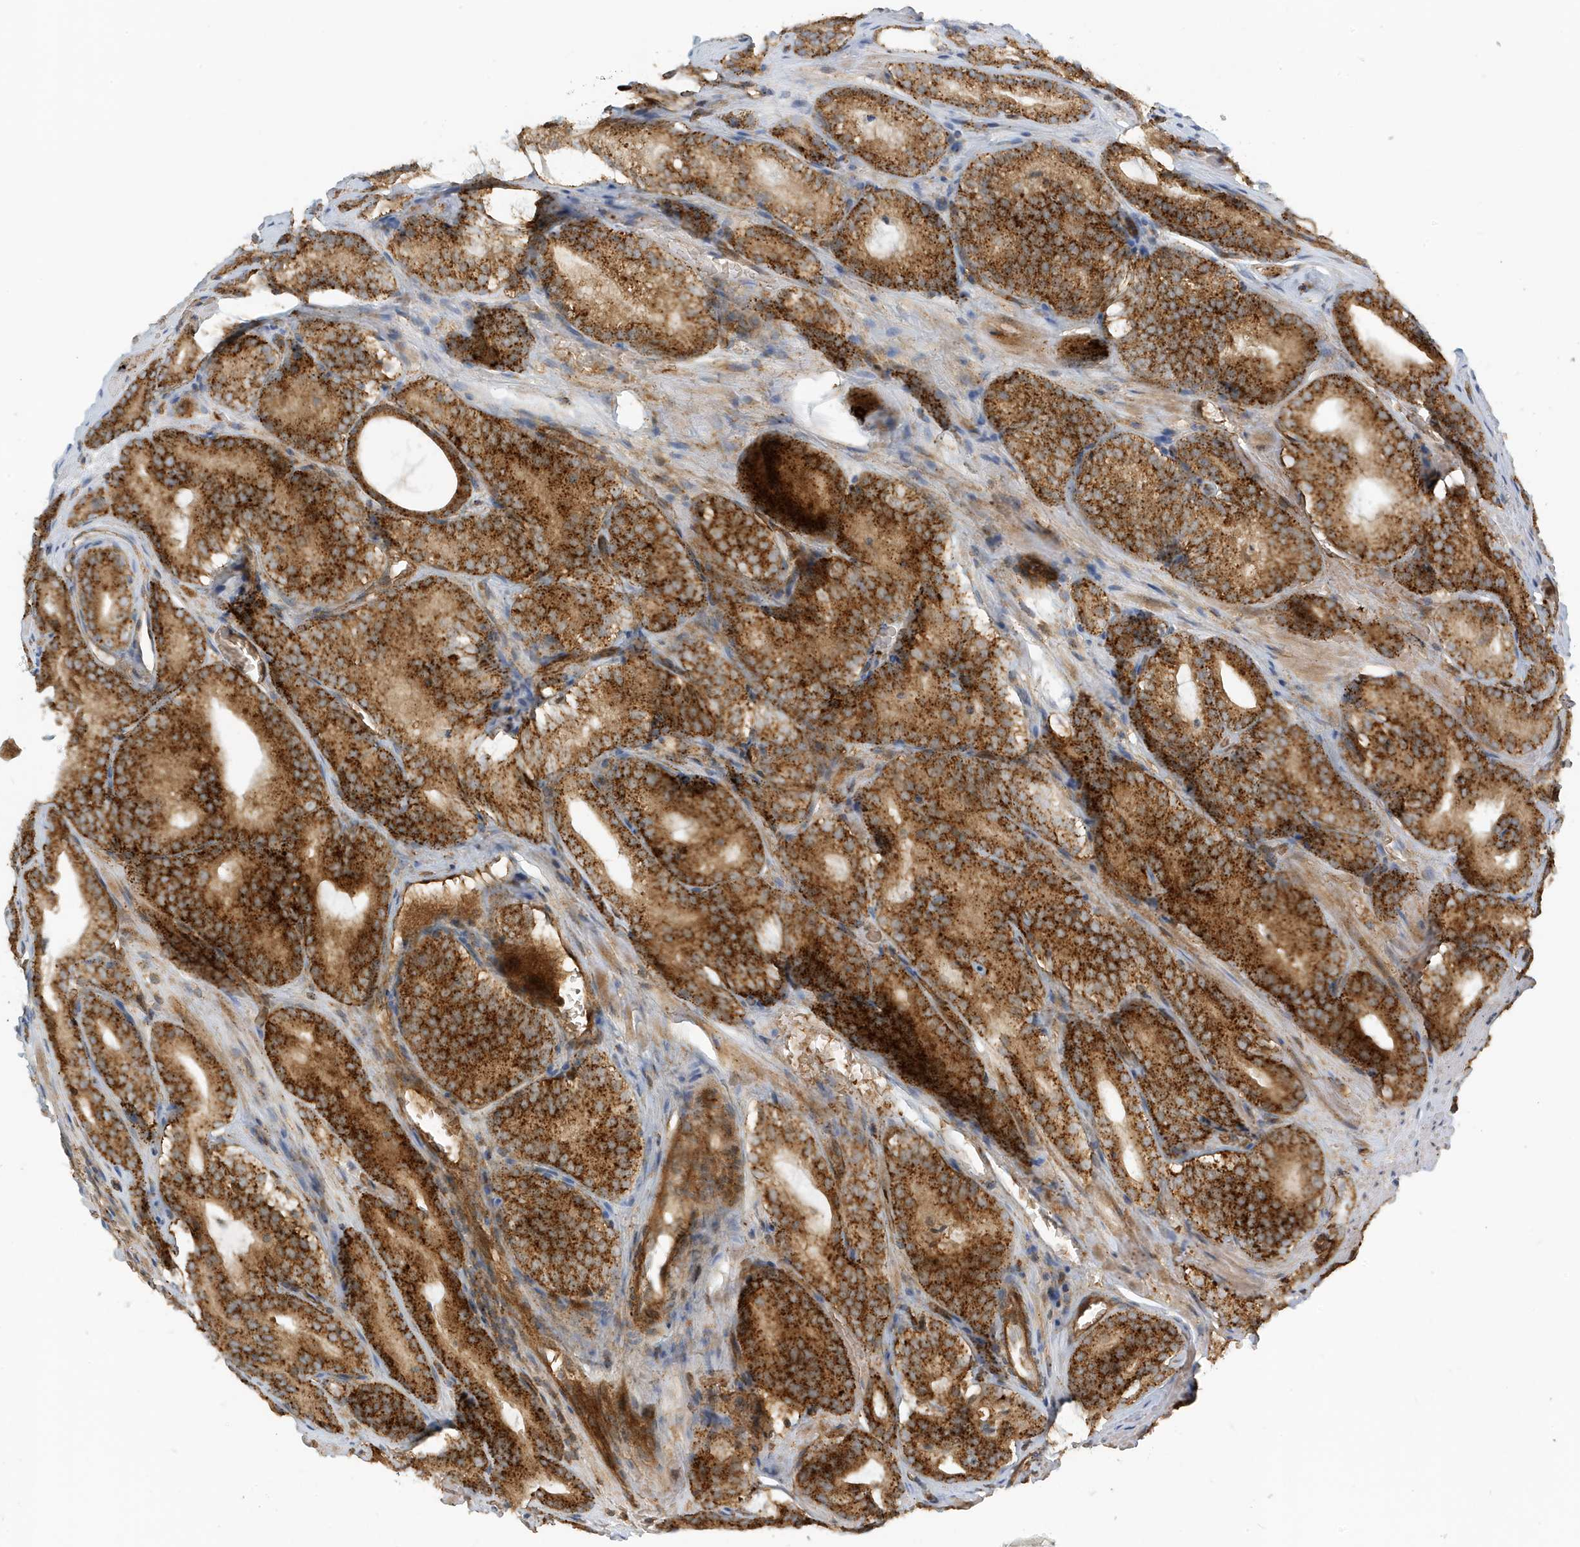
{"staining": {"intensity": "strong", "quantity": ">75%", "location": "cytoplasmic/membranous"}, "tissue": "prostate cancer", "cell_type": "Tumor cells", "image_type": "cancer", "snomed": [{"axis": "morphology", "description": "Adenocarcinoma, High grade"}, {"axis": "topography", "description": "Prostate"}], "caption": "The immunohistochemical stain highlights strong cytoplasmic/membranous positivity in tumor cells of high-grade adenocarcinoma (prostate) tissue.", "gene": "FYCO1", "patient": {"sex": "male", "age": 57}}